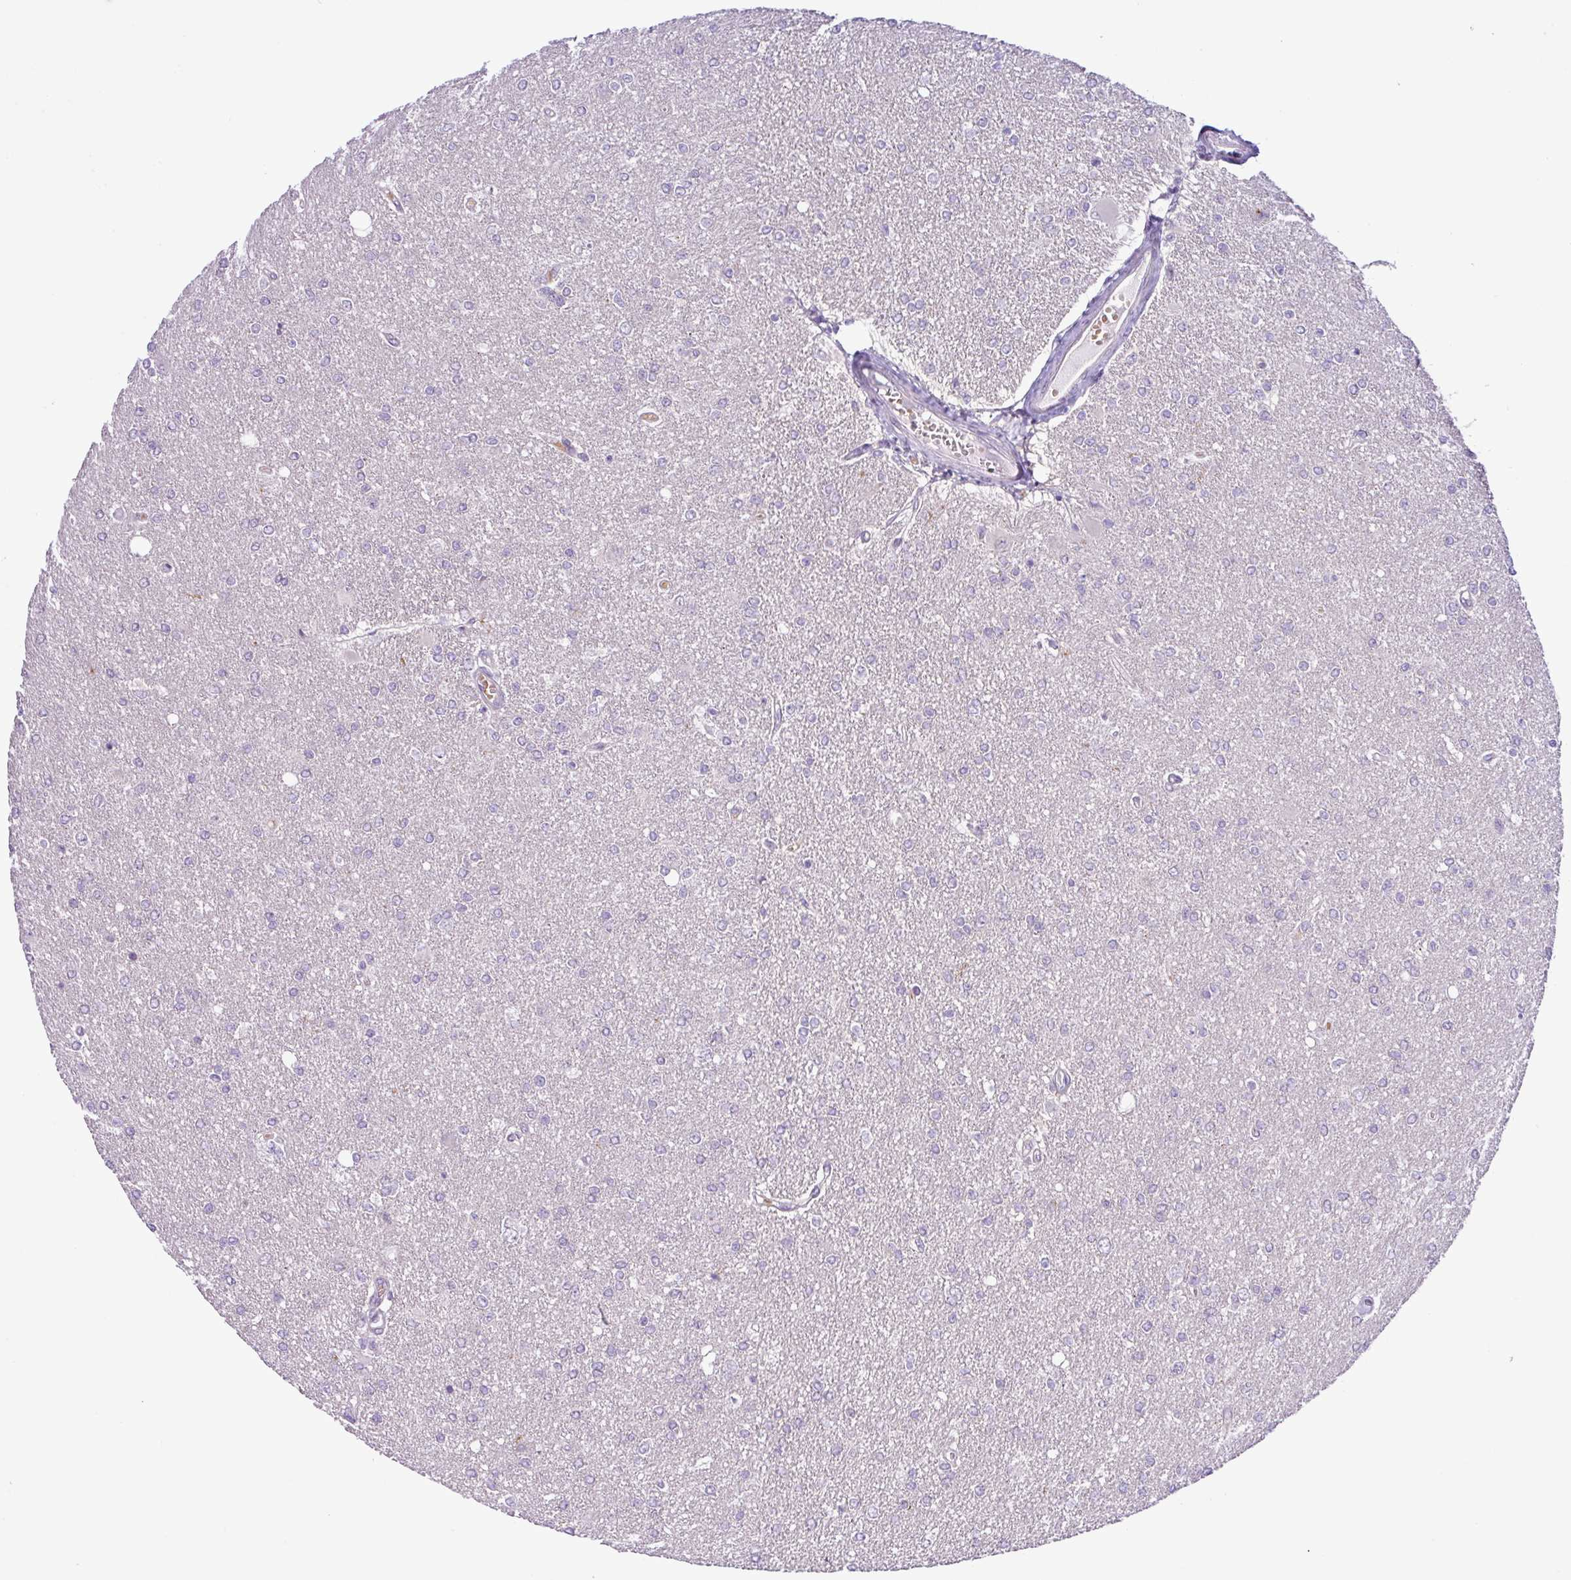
{"staining": {"intensity": "weak", "quantity": "<25%", "location": "nuclear"}, "tissue": "glioma", "cell_type": "Tumor cells", "image_type": "cancer", "snomed": [{"axis": "morphology", "description": "Glioma, malignant, High grade"}, {"axis": "topography", "description": "Brain"}], "caption": "Immunohistochemistry (IHC) histopathology image of human high-grade glioma (malignant) stained for a protein (brown), which displays no staining in tumor cells.", "gene": "TONSL", "patient": {"sex": "male", "age": 67}}